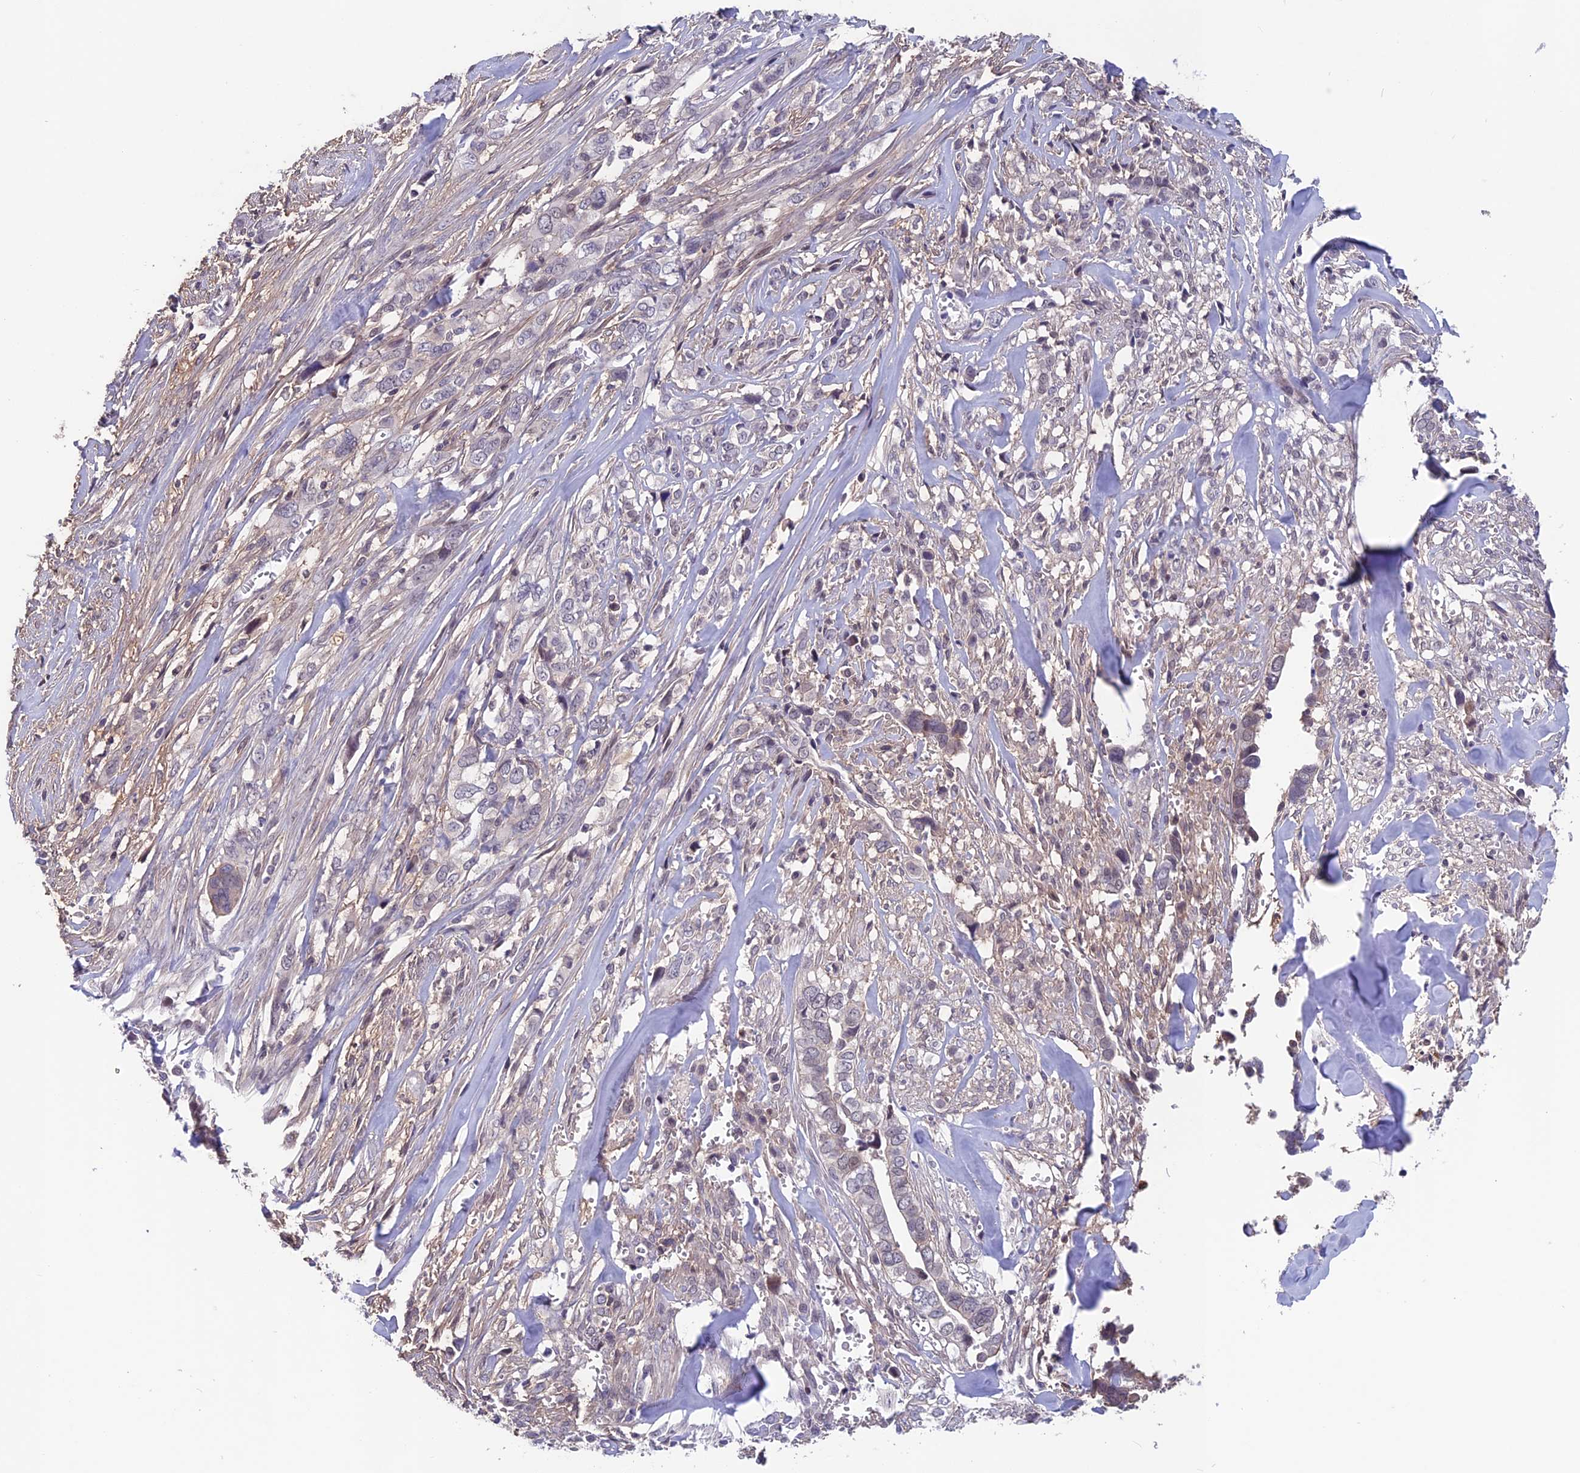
{"staining": {"intensity": "weak", "quantity": "<25%", "location": "cytoplasmic/membranous"}, "tissue": "liver cancer", "cell_type": "Tumor cells", "image_type": "cancer", "snomed": [{"axis": "morphology", "description": "Cholangiocarcinoma"}, {"axis": "topography", "description": "Liver"}], "caption": "Immunohistochemistry image of human liver cancer stained for a protein (brown), which exhibits no positivity in tumor cells.", "gene": "FKBPL", "patient": {"sex": "female", "age": 79}}